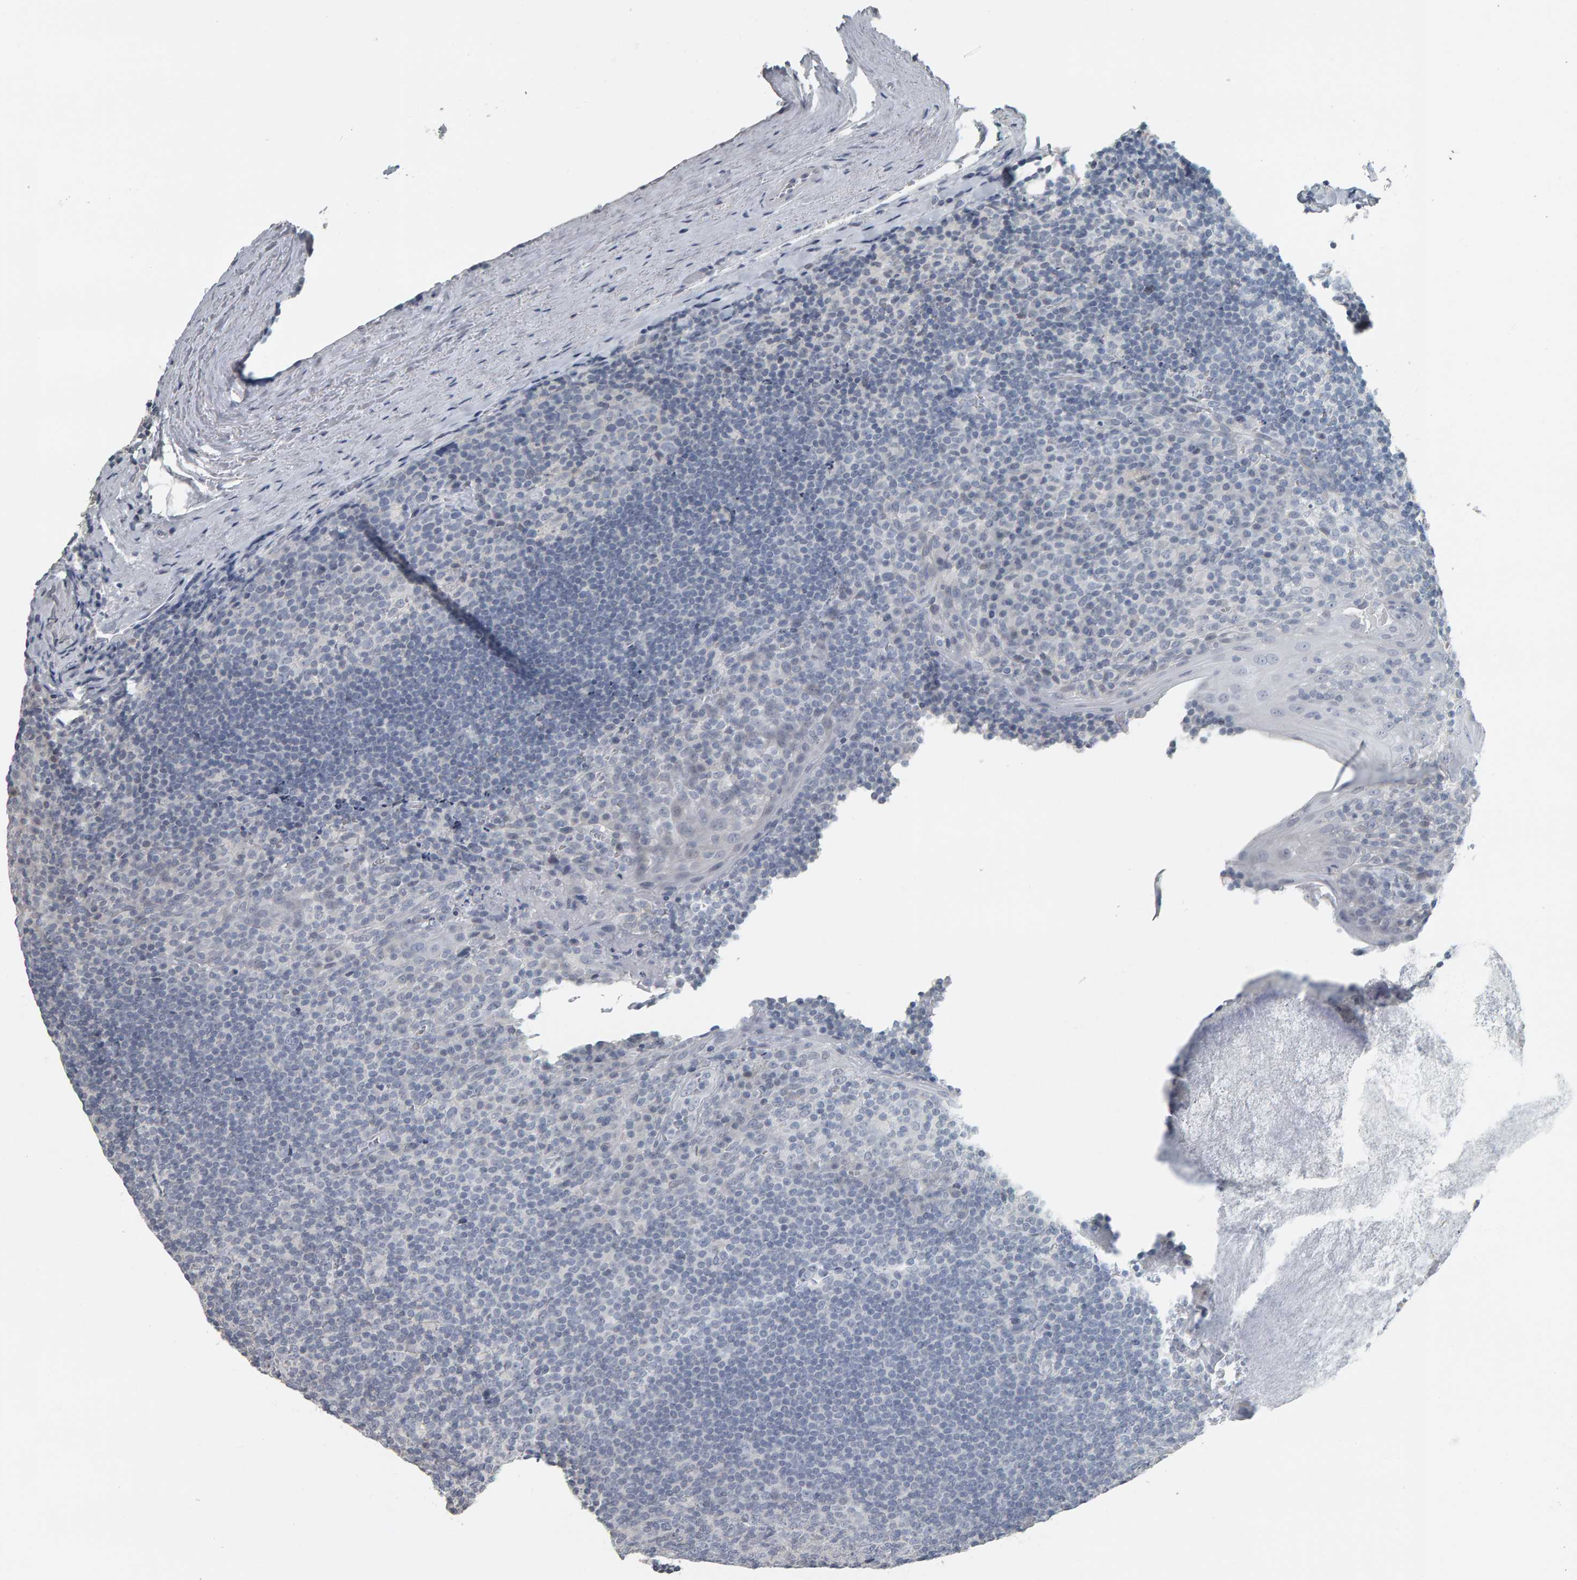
{"staining": {"intensity": "negative", "quantity": "none", "location": "none"}, "tissue": "tonsil", "cell_type": "Germinal center cells", "image_type": "normal", "snomed": [{"axis": "morphology", "description": "Normal tissue, NOS"}, {"axis": "topography", "description": "Tonsil"}], "caption": "Immunohistochemical staining of normal tonsil reveals no significant staining in germinal center cells. (Brightfield microscopy of DAB (3,3'-diaminobenzidine) immunohistochemistry at high magnification).", "gene": "PYY", "patient": {"sex": "male", "age": 37}}